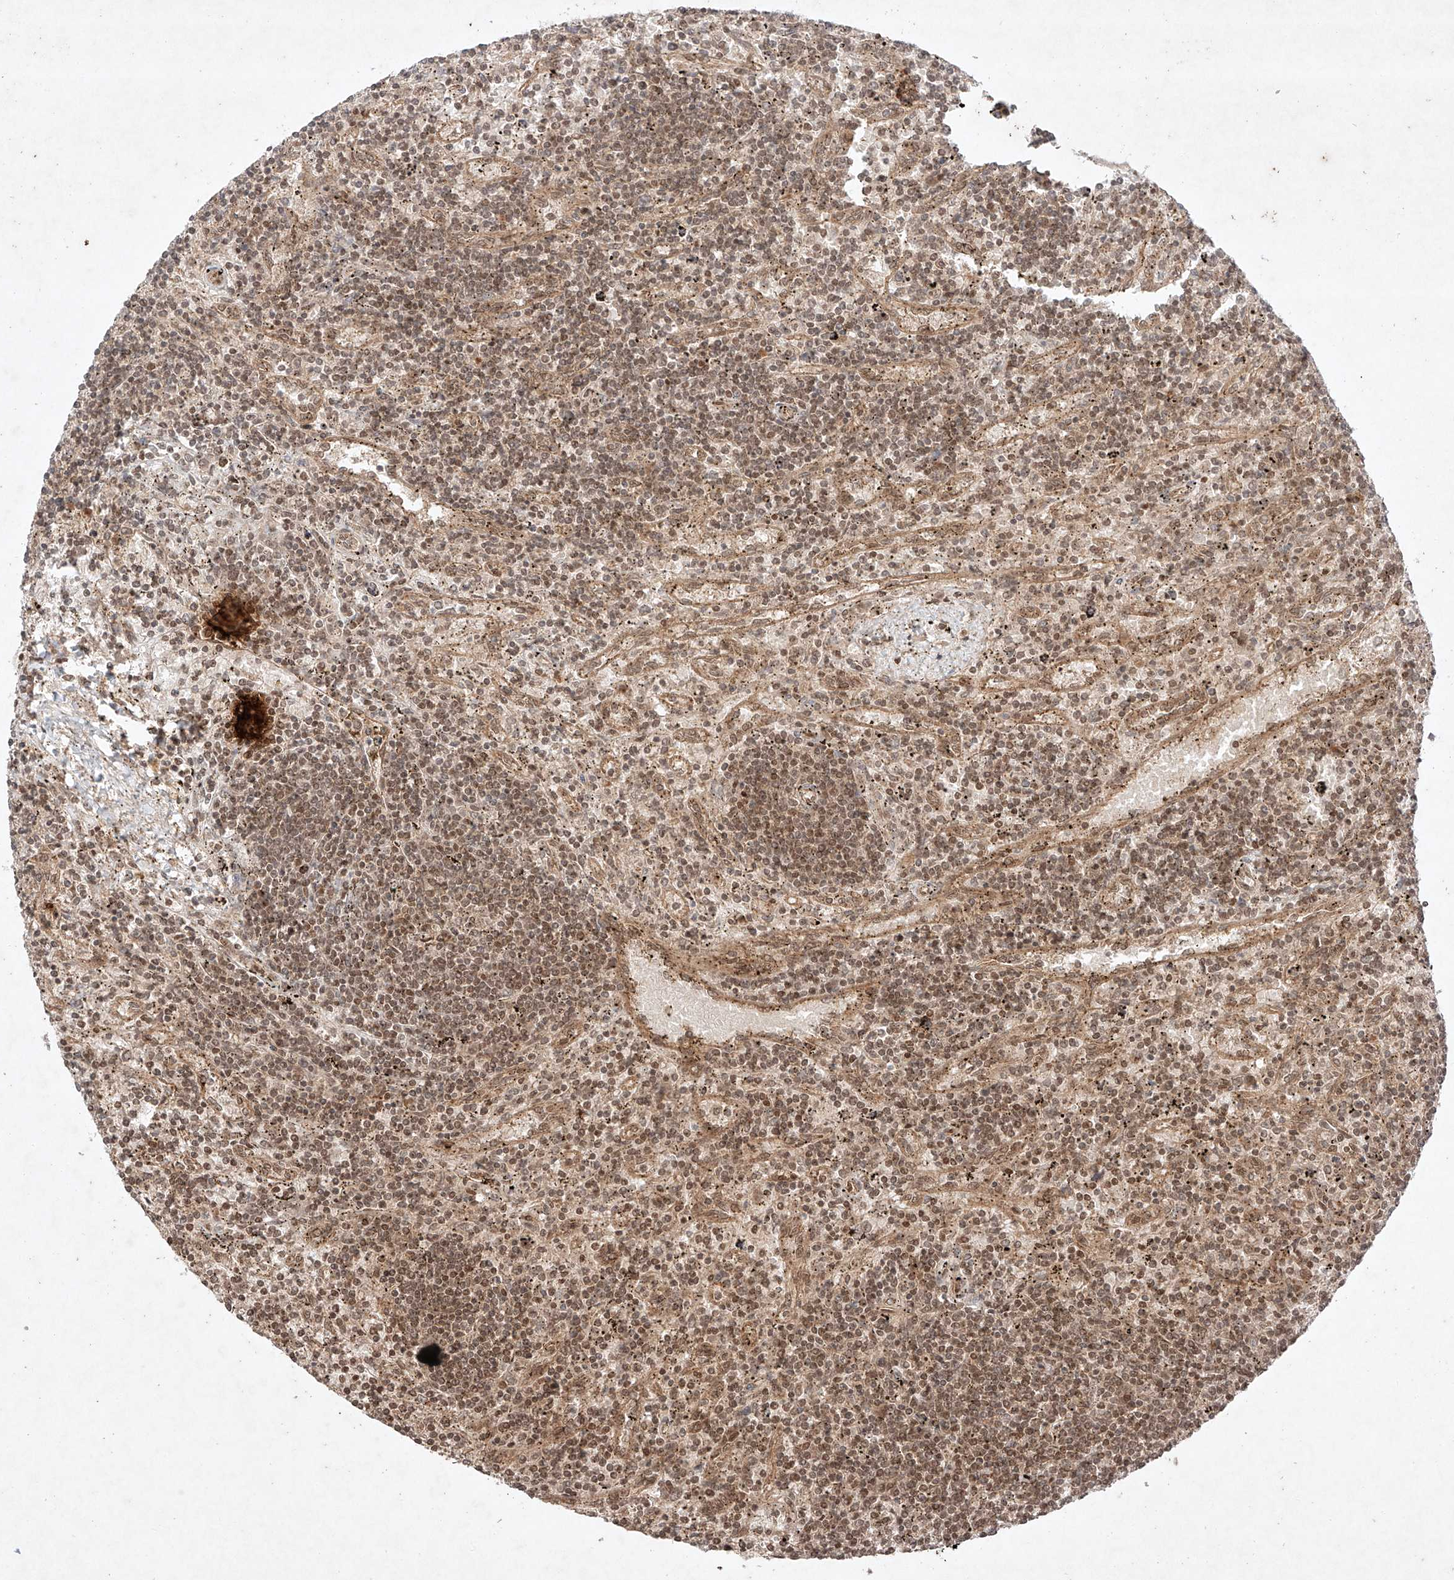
{"staining": {"intensity": "moderate", "quantity": ">75%", "location": "nuclear"}, "tissue": "lymphoma", "cell_type": "Tumor cells", "image_type": "cancer", "snomed": [{"axis": "morphology", "description": "Malignant lymphoma, non-Hodgkin's type, Low grade"}, {"axis": "topography", "description": "Spleen"}], "caption": "There is medium levels of moderate nuclear staining in tumor cells of malignant lymphoma, non-Hodgkin's type (low-grade), as demonstrated by immunohistochemical staining (brown color).", "gene": "RNF31", "patient": {"sex": "male", "age": 76}}